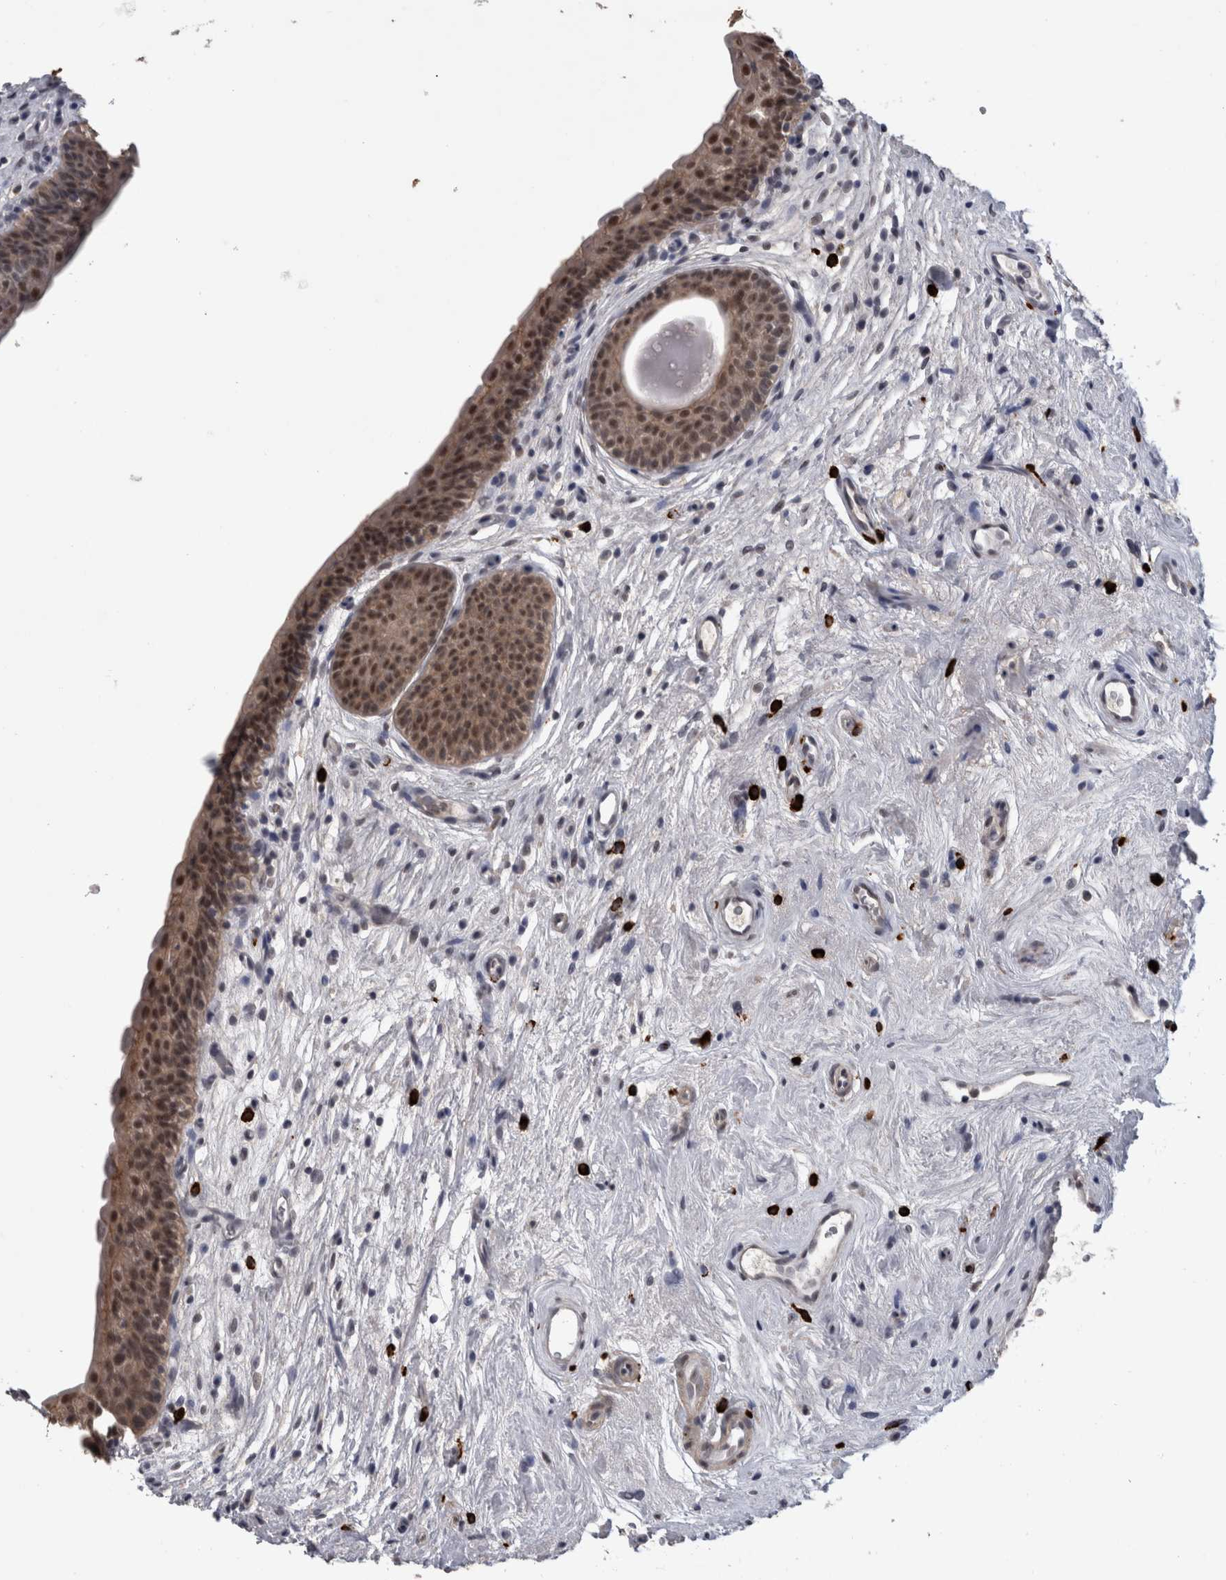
{"staining": {"intensity": "strong", "quantity": ">75%", "location": "cytoplasmic/membranous,nuclear"}, "tissue": "urinary bladder", "cell_type": "Urothelial cells", "image_type": "normal", "snomed": [{"axis": "morphology", "description": "Normal tissue, NOS"}, {"axis": "topography", "description": "Urinary bladder"}], "caption": "IHC photomicrograph of benign urinary bladder: urinary bladder stained using immunohistochemistry (IHC) displays high levels of strong protein expression localized specifically in the cytoplasmic/membranous,nuclear of urothelial cells, appearing as a cytoplasmic/membranous,nuclear brown color.", "gene": "PEBP4", "patient": {"sex": "male", "age": 83}}